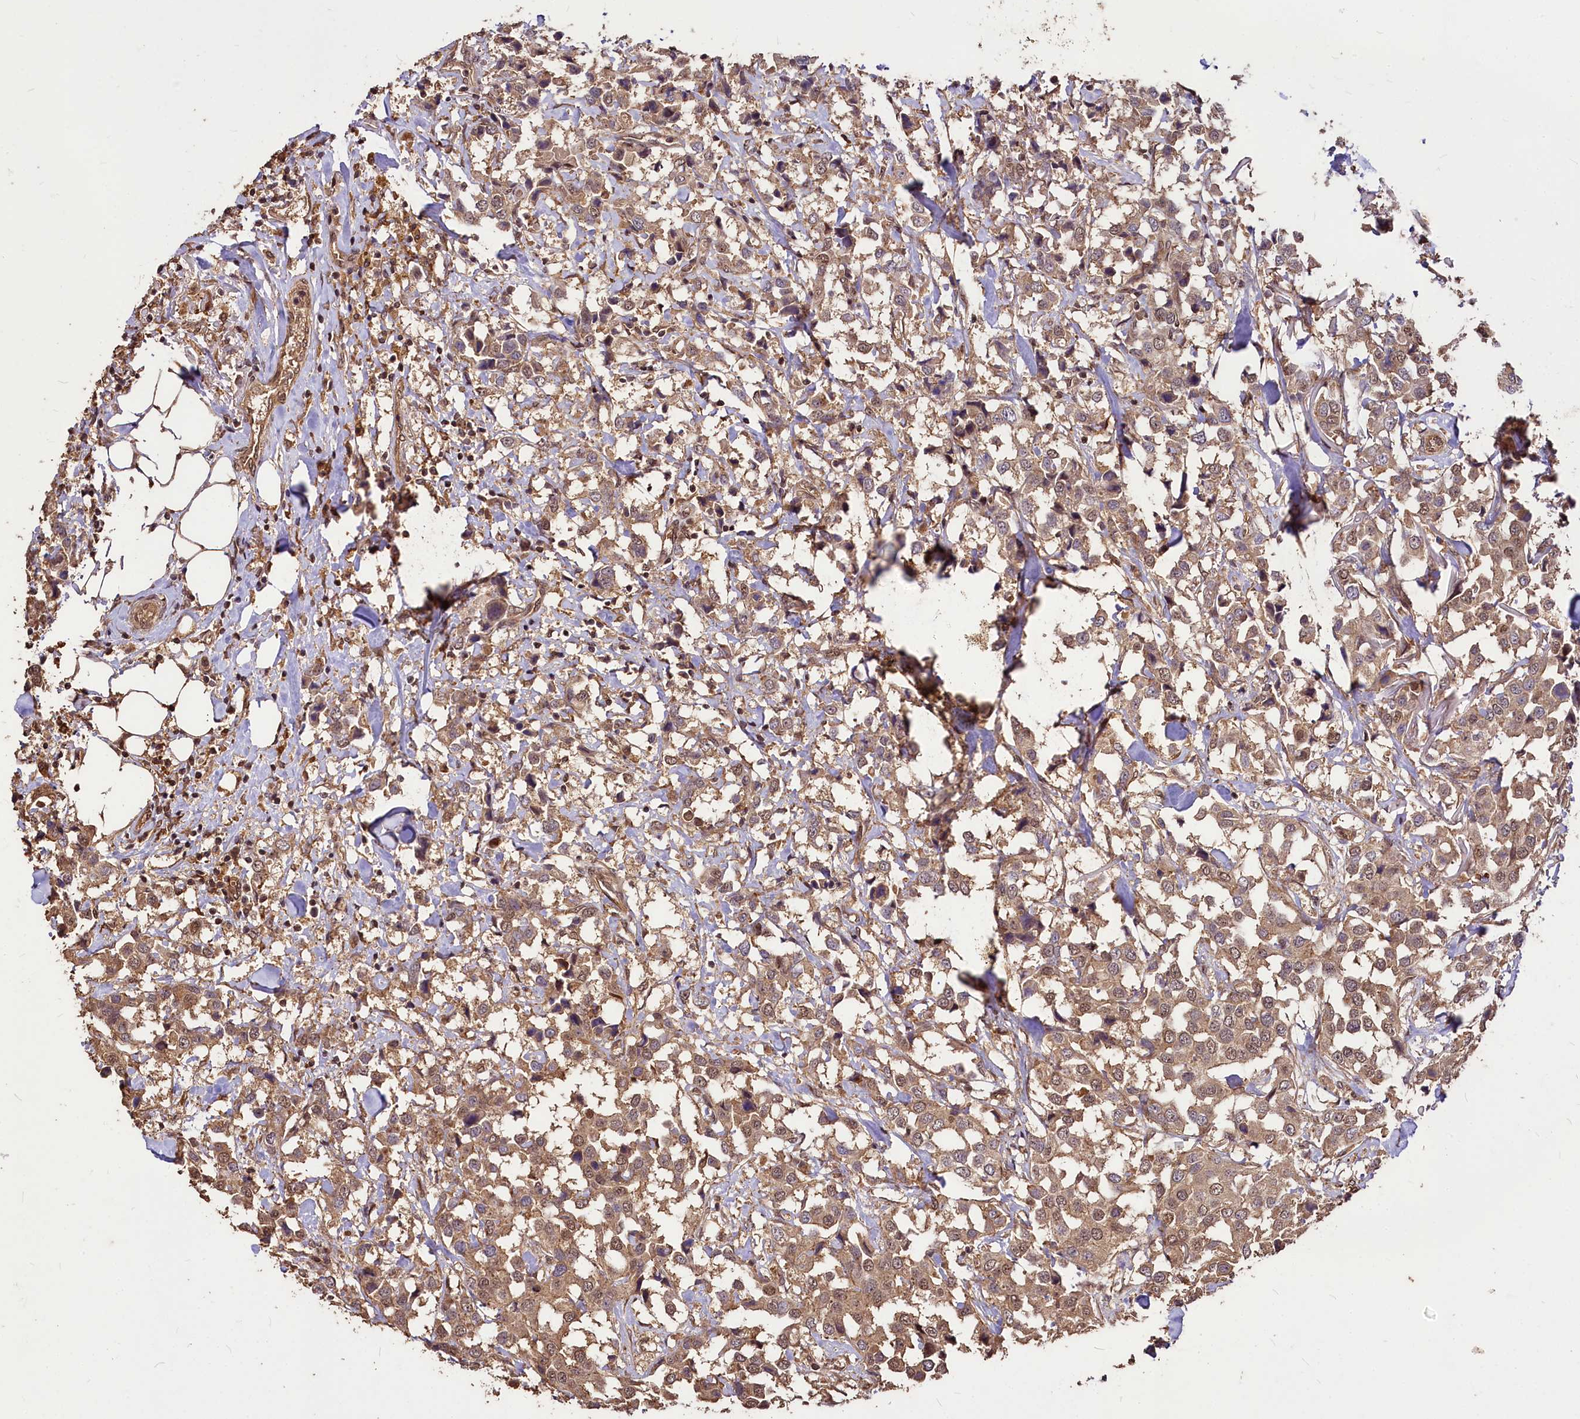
{"staining": {"intensity": "moderate", "quantity": ">75%", "location": "cytoplasmic/membranous,nuclear"}, "tissue": "breast cancer", "cell_type": "Tumor cells", "image_type": "cancer", "snomed": [{"axis": "morphology", "description": "Duct carcinoma"}, {"axis": "topography", "description": "Breast"}], "caption": "This is a micrograph of immunohistochemistry (IHC) staining of breast intraductal carcinoma, which shows moderate expression in the cytoplasmic/membranous and nuclear of tumor cells.", "gene": "VPS51", "patient": {"sex": "female", "age": 80}}